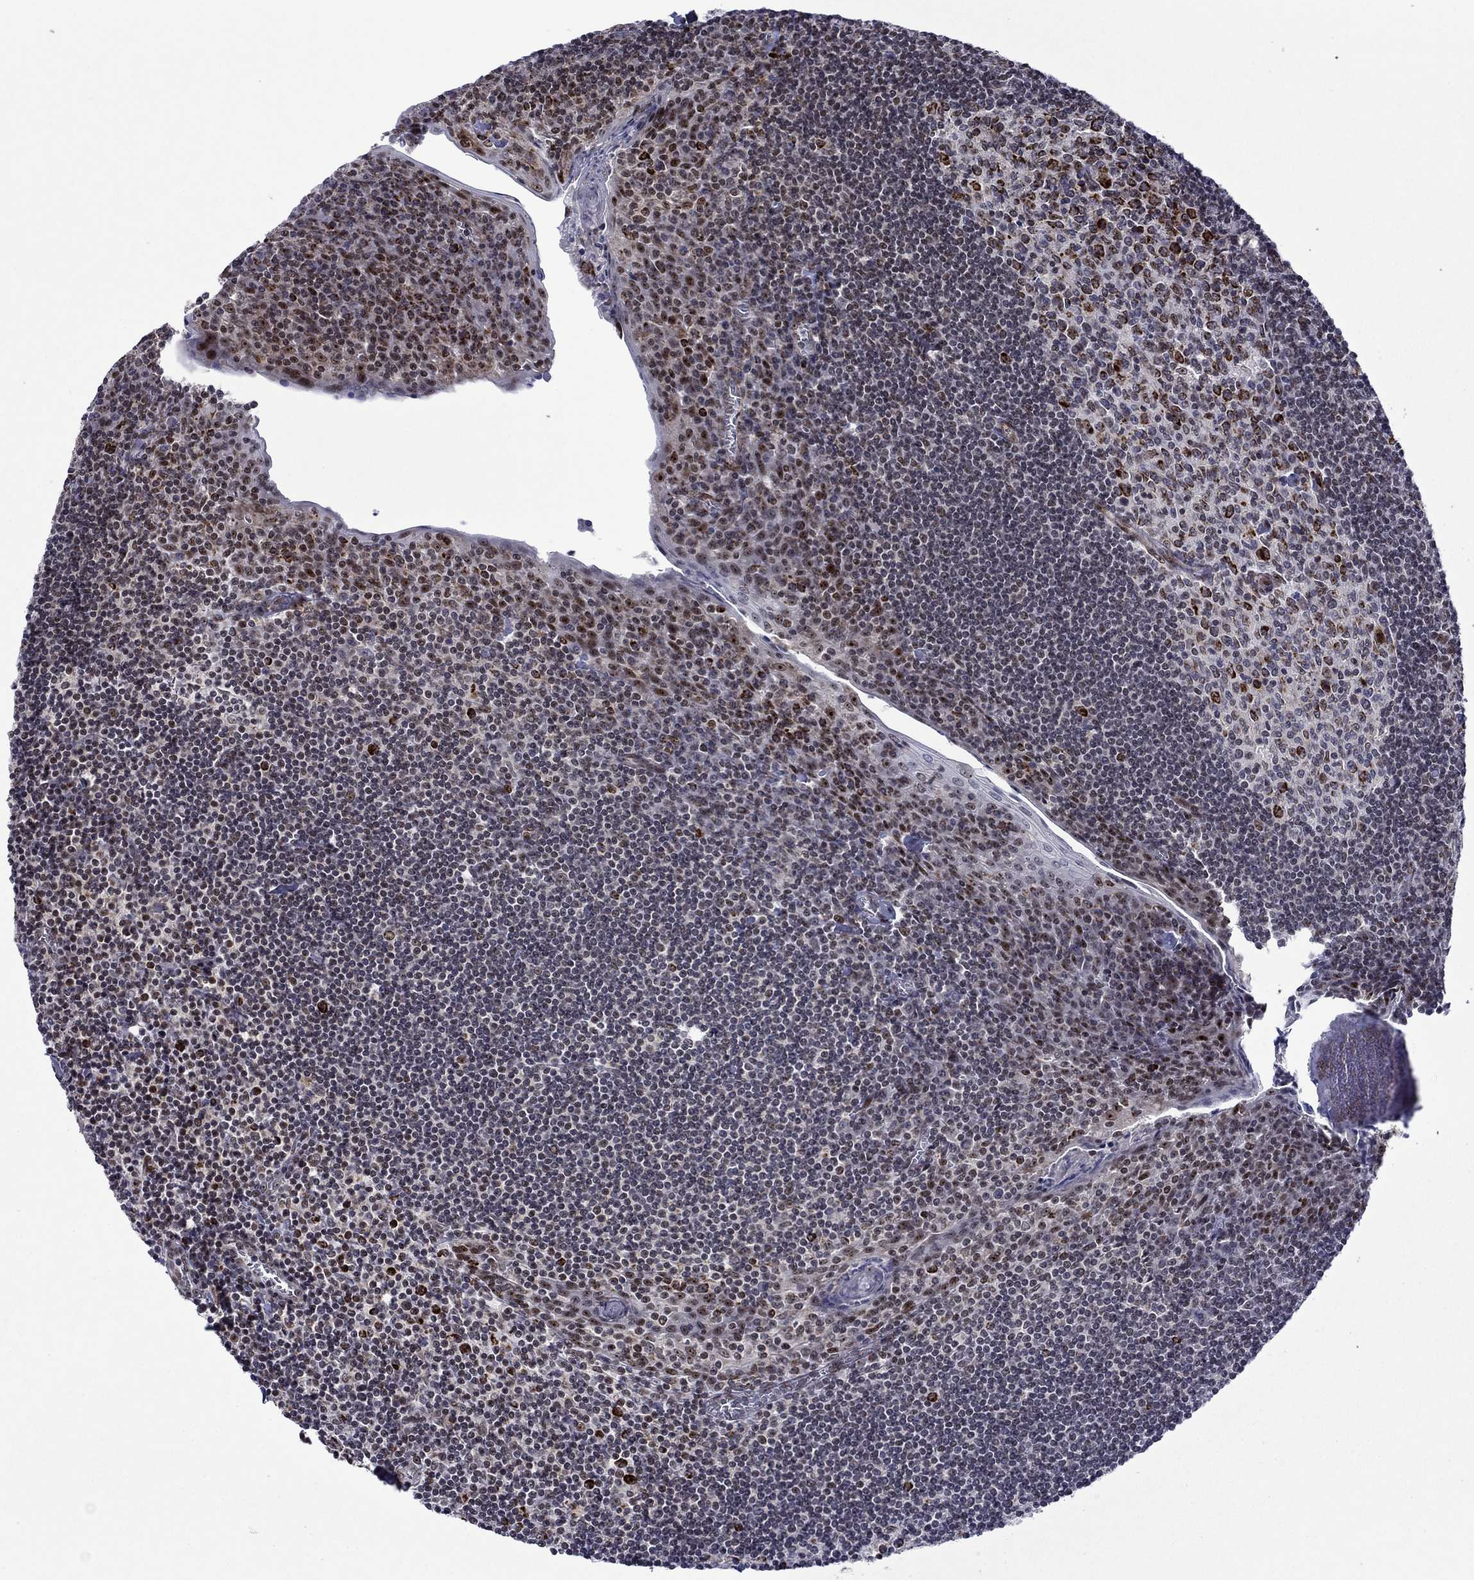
{"staining": {"intensity": "strong", "quantity": "<25%", "location": "cytoplasmic/membranous"}, "tissue": "tonsil", "cell_type": "Germinal center cells", "image_type": "normal", "snomed": [{"axis": "morphology", "description": "Normal tissue, NOS"}, {"axis": "topography", "description": "Tonsil"}], "caption": "Immunohistochemistry (IHC) of normal human tonsil displays medium levels of strong cytoplasmic/membranous expression in approximately <25% of germinal center cells. (DAB IHC, brown staining for protein, blue staining for nuclei).", "gene": "SURF2", "patient": {"sex": "female", "age": 12}}